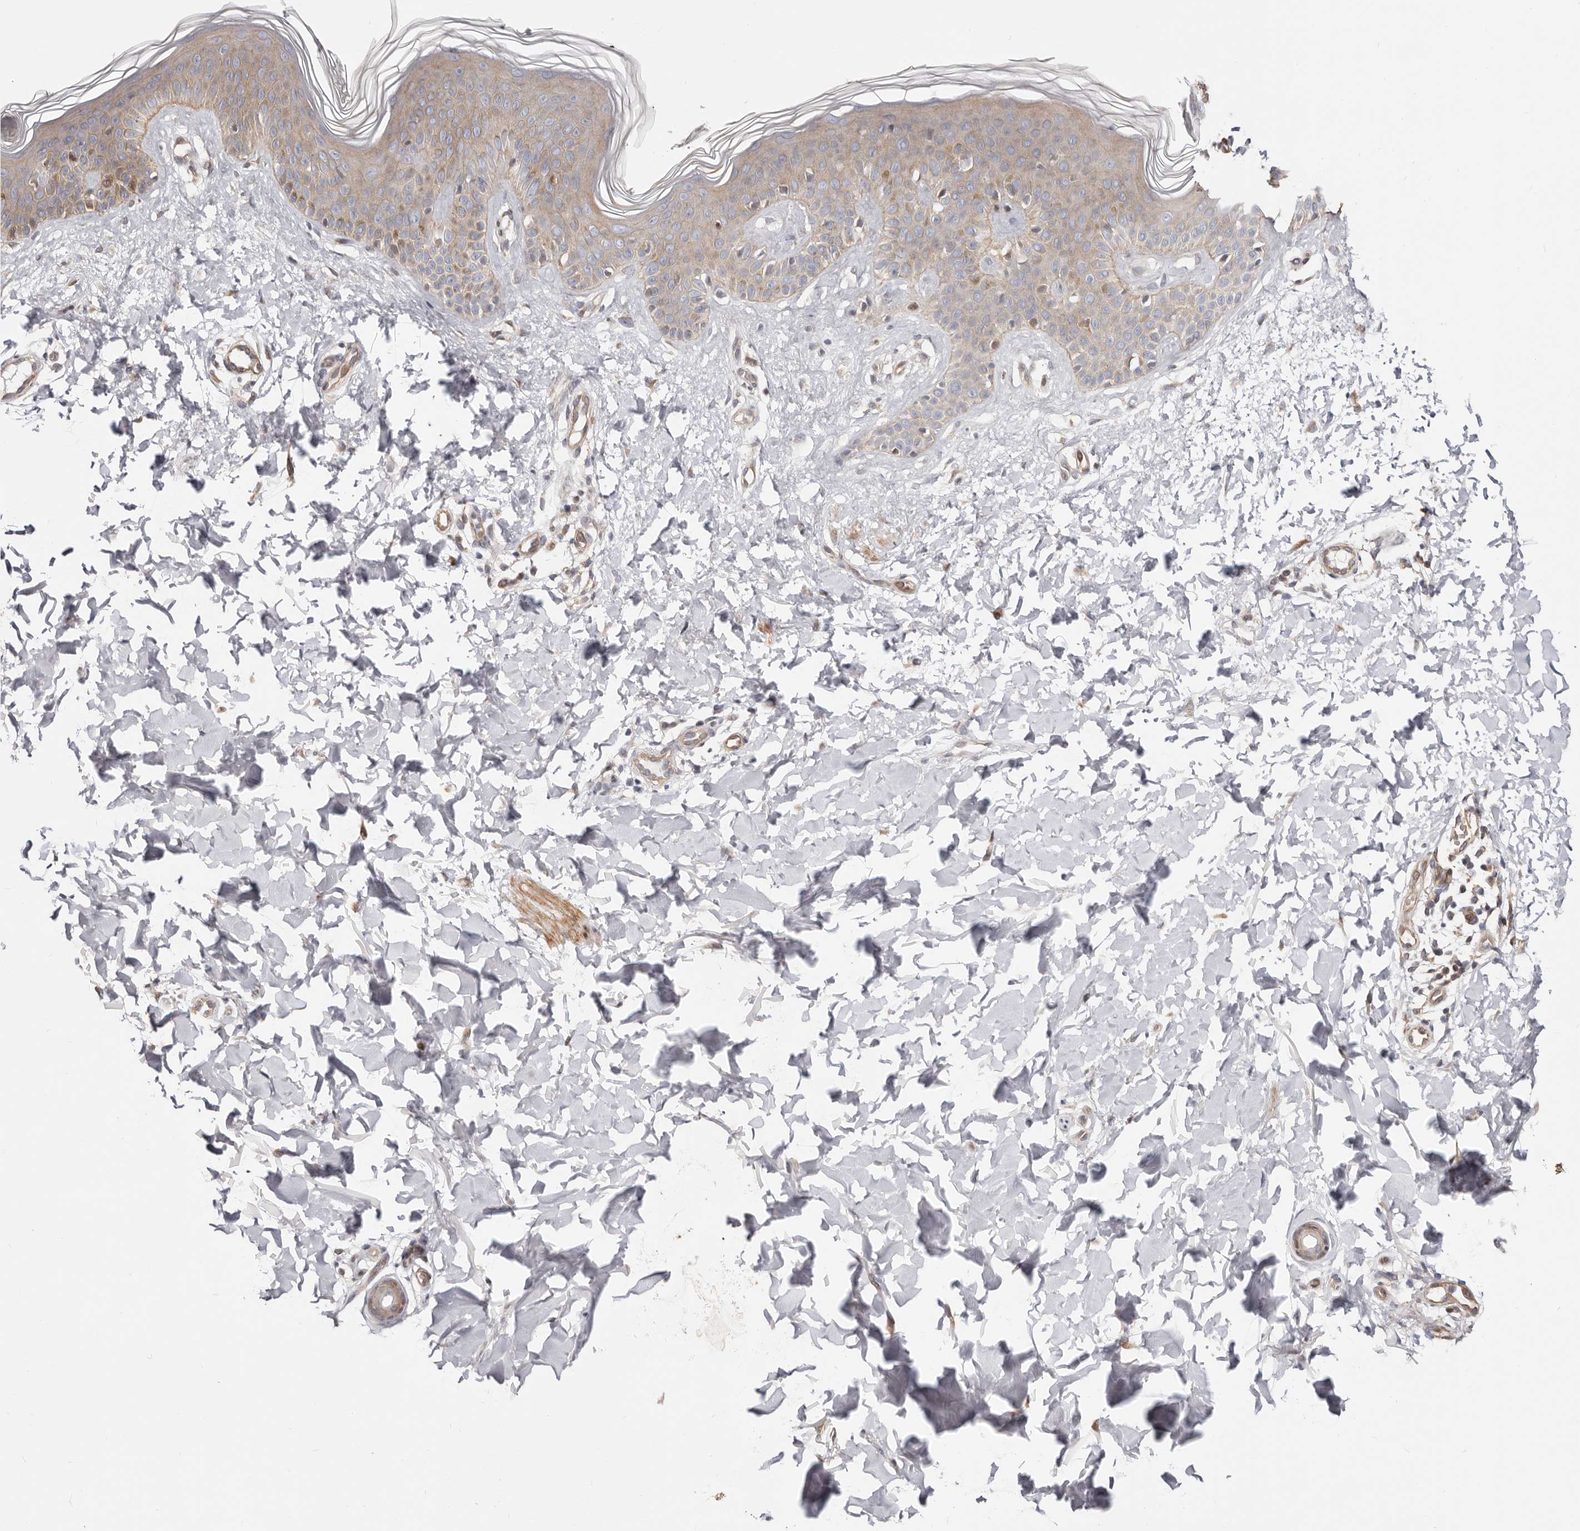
{"staining": {"intensity": "moderate", "quantity": "25%-75%", "location": "cytoplasmic/membranous,nuclear"}, "tissue": "skin", "cell_type": "Fibroblasts", "image_type": "normal", "snomed": [{"axis": "morphology", "description": "Normal tissue, NOS"}, {"axis": "topography", "description": "Skin"}], "caption": "Skin stained with immunohistochemistry (IHC) shows moderate cytoplasmic/membranous,nuclear expression in about 25%-75% of fibroblasts.", "gene": "EPHX3", "patient": {"sex": "male", "age": 37}}